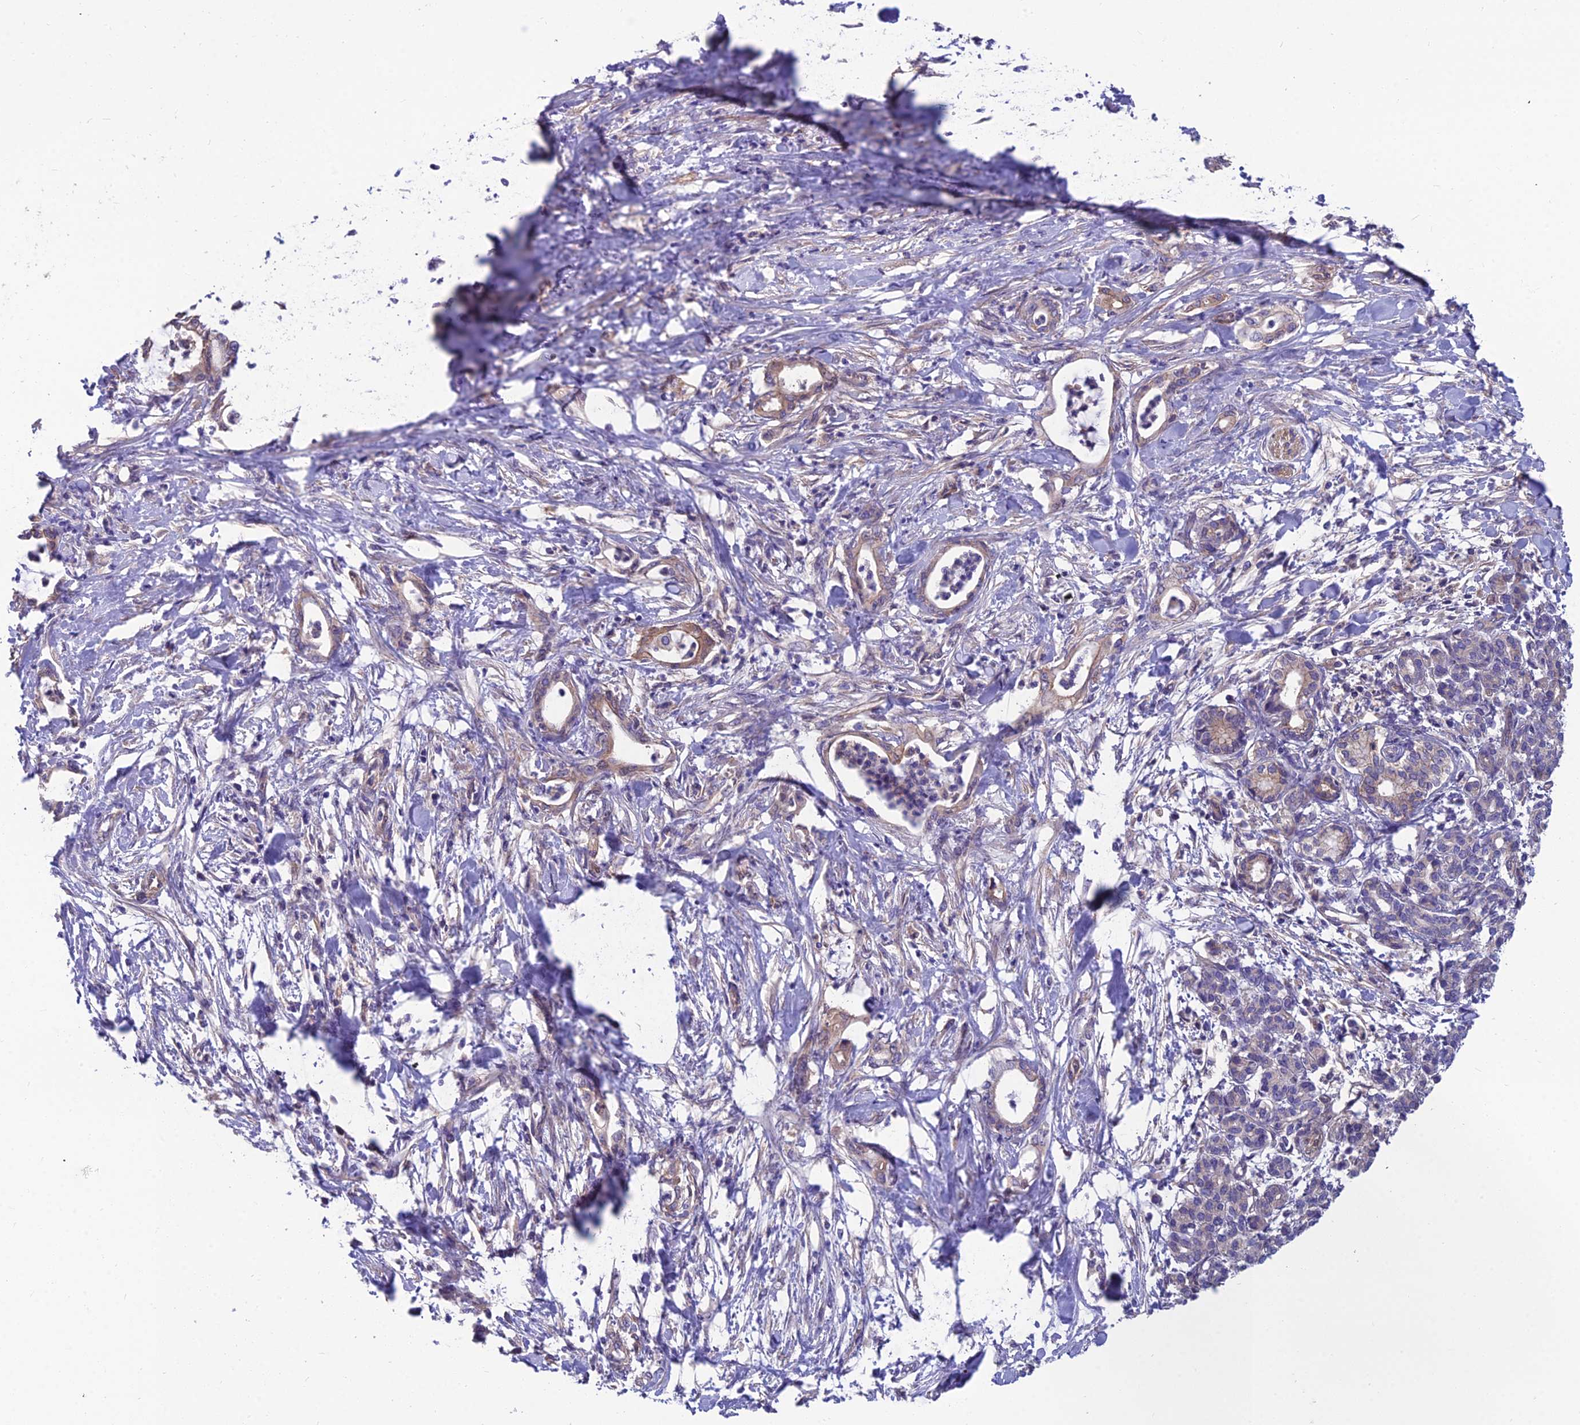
{"staining": {"intensity": "weak", "quantity": "25%-75%", "location": "cytoplasmic/membranous"}, "tissue": "pancreatic cancer", "cell_type": "Tumor cells", "image_type": "cancer", "snomed": [{"axis": "morphology", "description": "Adenocarcinoma, NOS"}, {"axis": "topography", "description": "Pancreas"}], "caption": "Immunohistochemistry (IHC) histopathology image of human pancreatic cancer stained for a protein (brown), which shows low levels of weak cytoplasmic/membranous staining in approximately 25%-75% of tumor cells.", "gene": "MVD", "patient": {"sex": "female", "age": 55}}